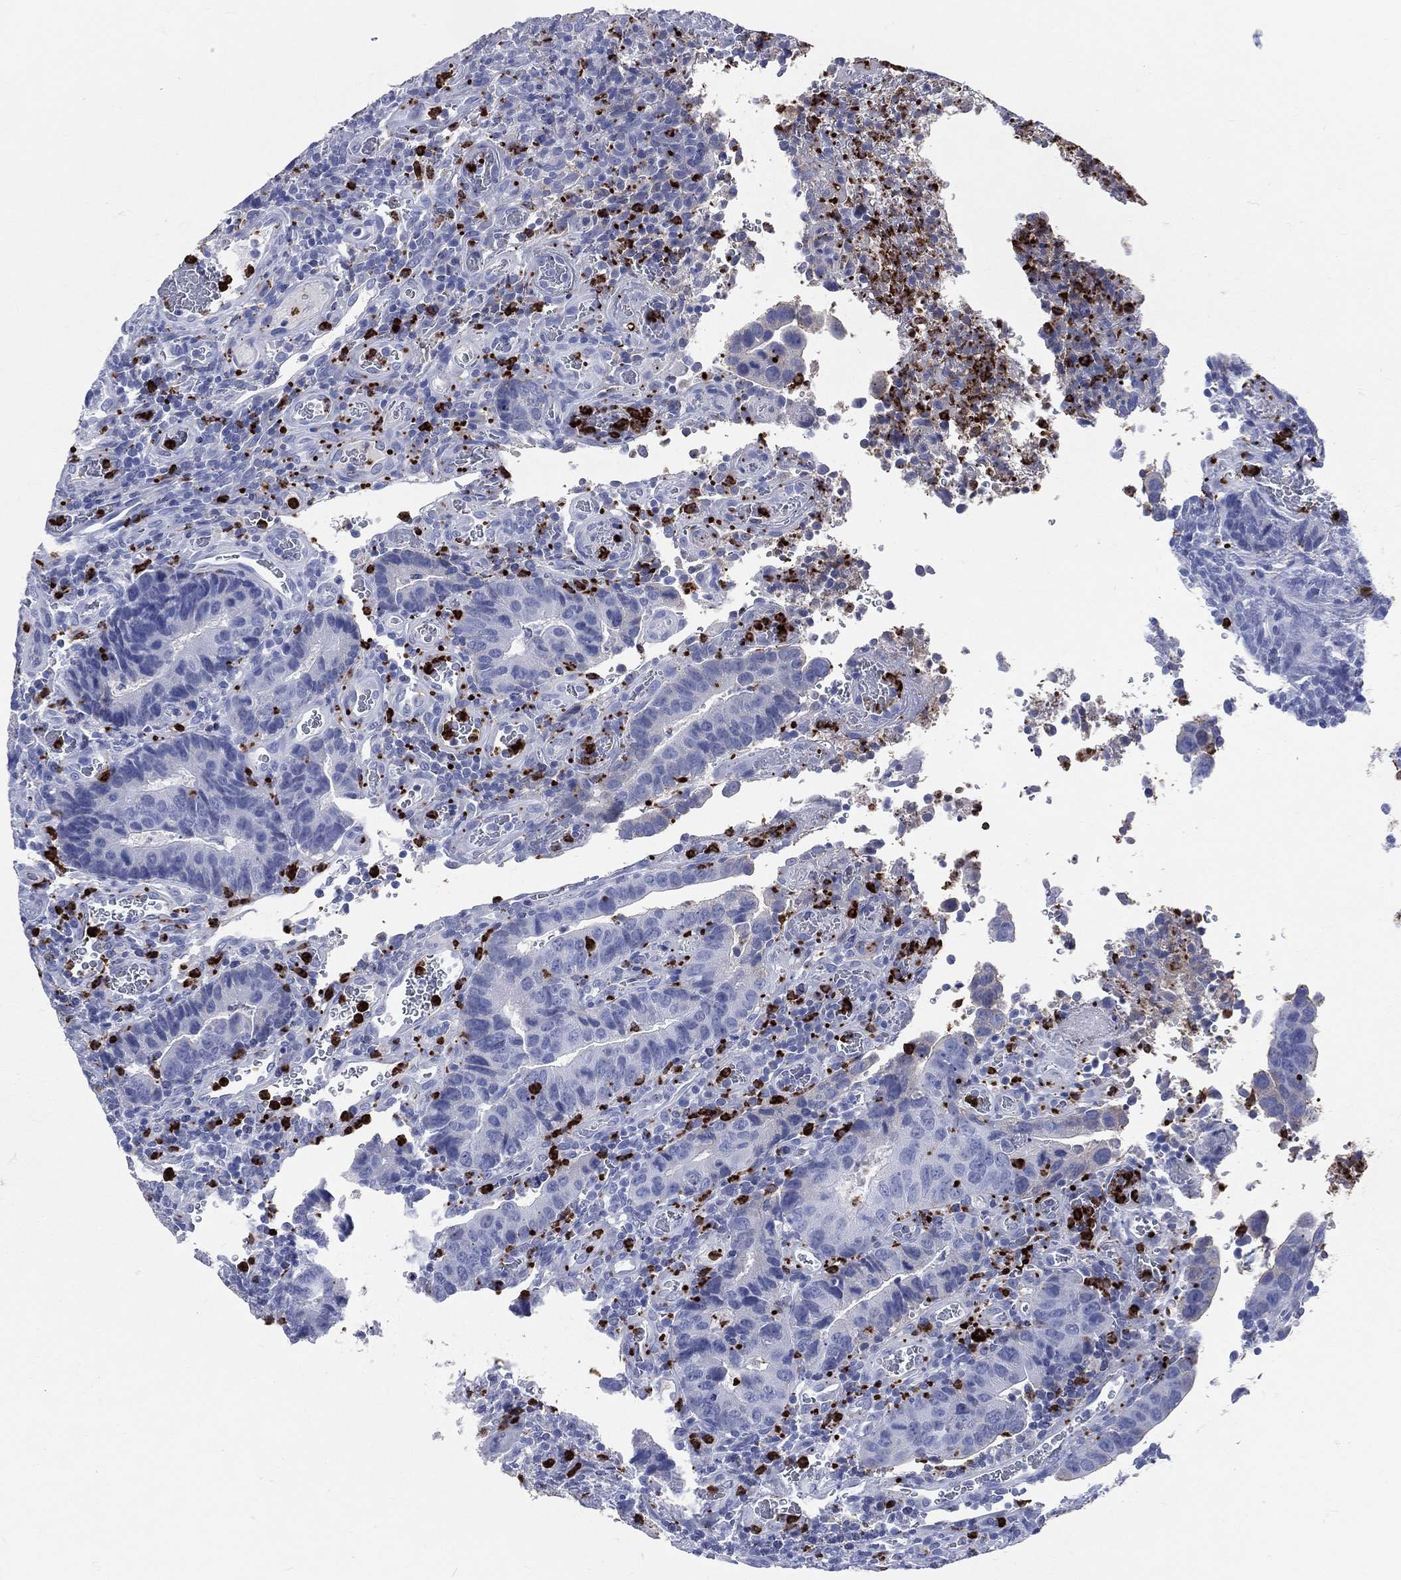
{"staining": {"intensity": "negative", "quantity": "none", "location": "none"}, "tissue": "colorectal cancer", "cell_type": "Tumor cells", "image_type": "cancer", "snomed": [{"axis": "morphology", "description": "Adenocarcinoma, NOS"}, {"axis": "topography", "description": "Colon"}], "caption": "The histopathology image exhibits no significant expression in tumor cells of colorectal cancer (adenocarcinoma). (Stains: DAB (3,3'-diaminobenzidine) immunohistochemistry (IHC) with hematoxylin counter stain, Microscopy: brightfield microscopy at high magnification).", "gene": "PGLYRP1", "patient": {"sex": "female", "age": 56}}